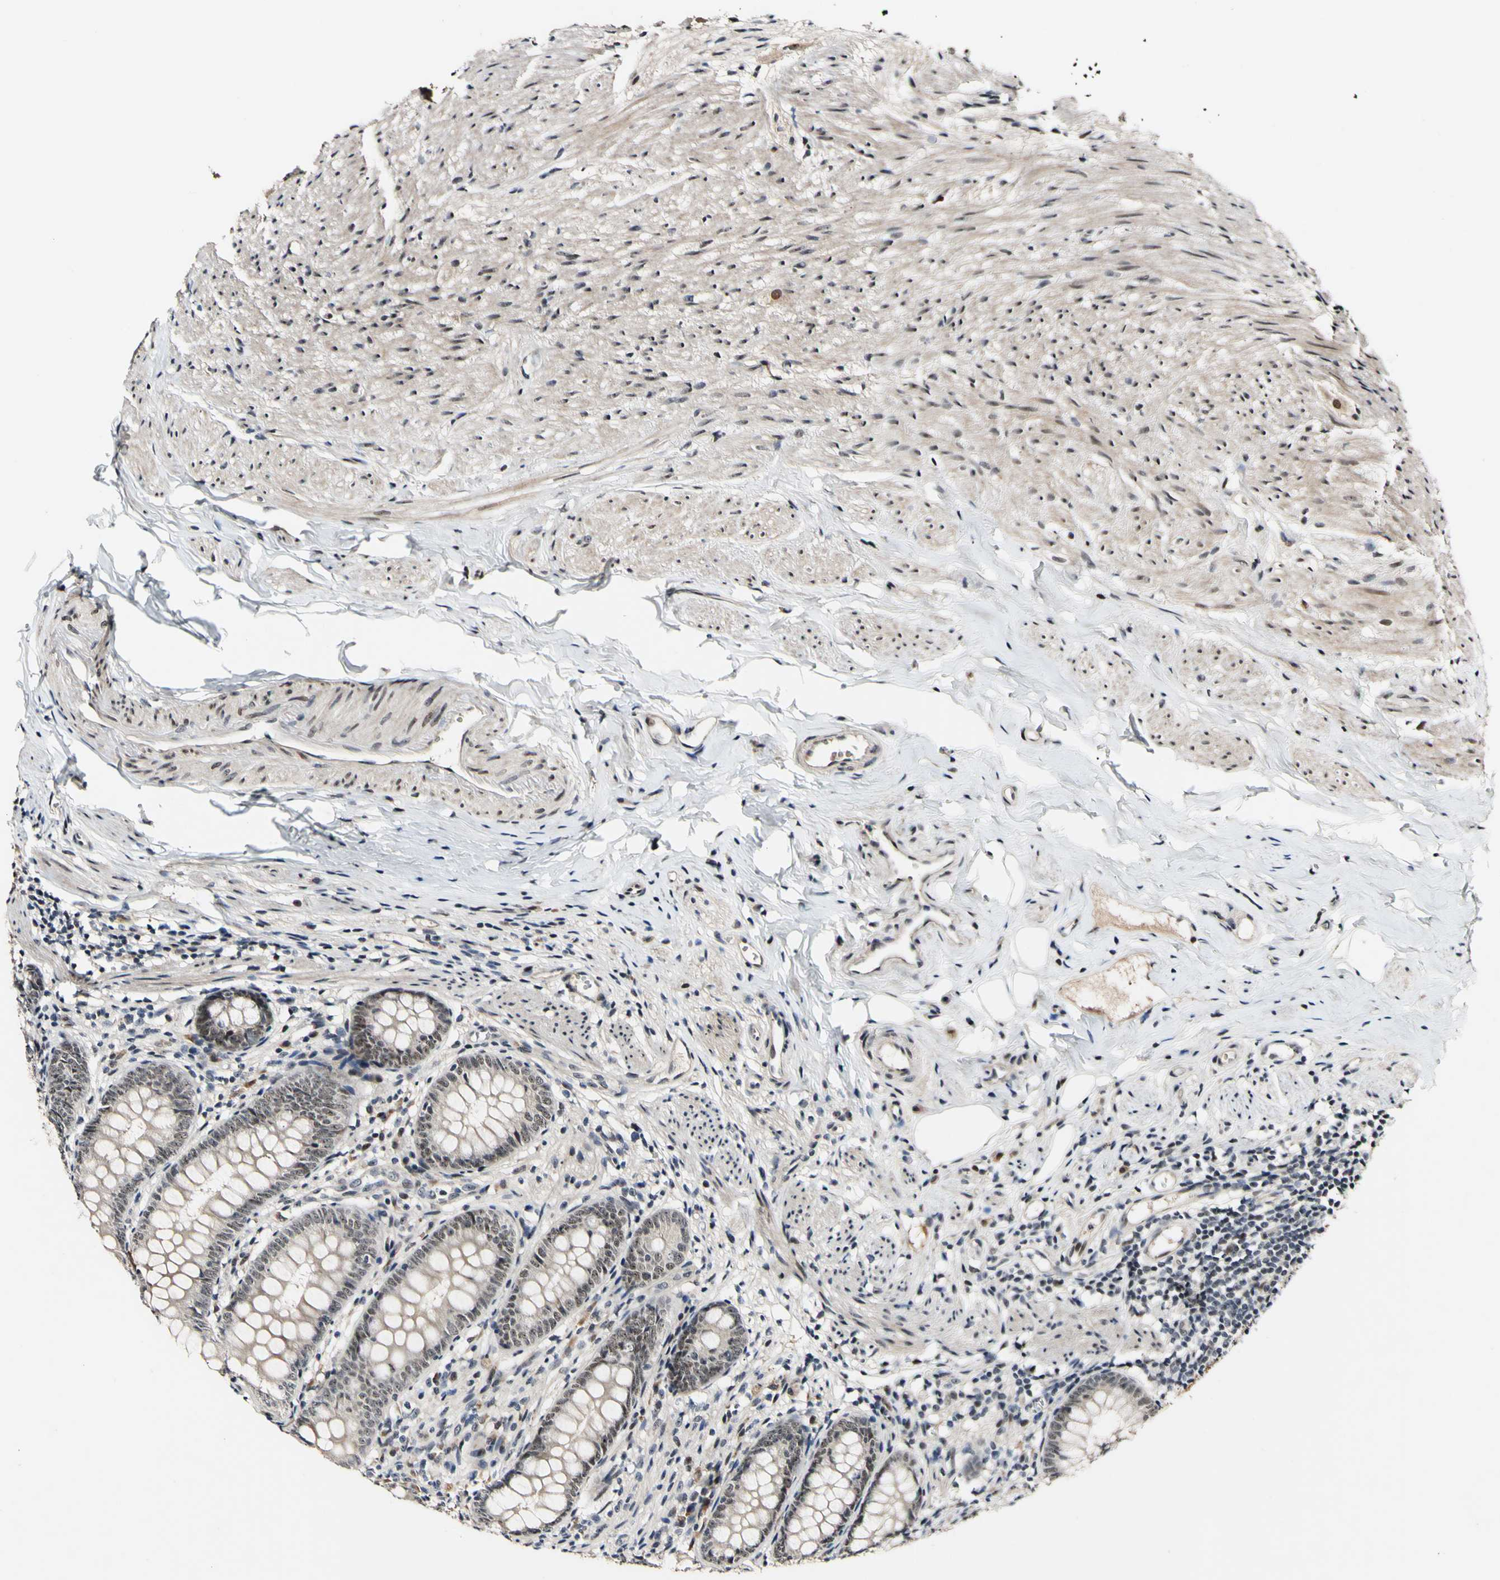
{"staining": {"intensity": "moderate", "quantity": "25%-75%", "location": "nuclear"}, "tissue": "appendix", "cell_type": "Glandular cells", "image_type": "normal", "snomed": [{"axis": "morphology", "description": "Normal tissue, NOS"}, {"axis": "topography", "description": "Appendix"}], "caption": "Glandular cells reveal medium levels of moderate nuclear positivity in about 25%-75% of cells in unremarkable appendix.", "gene": "POLR2F", "patient": {"sex": "female", "age": 77}}